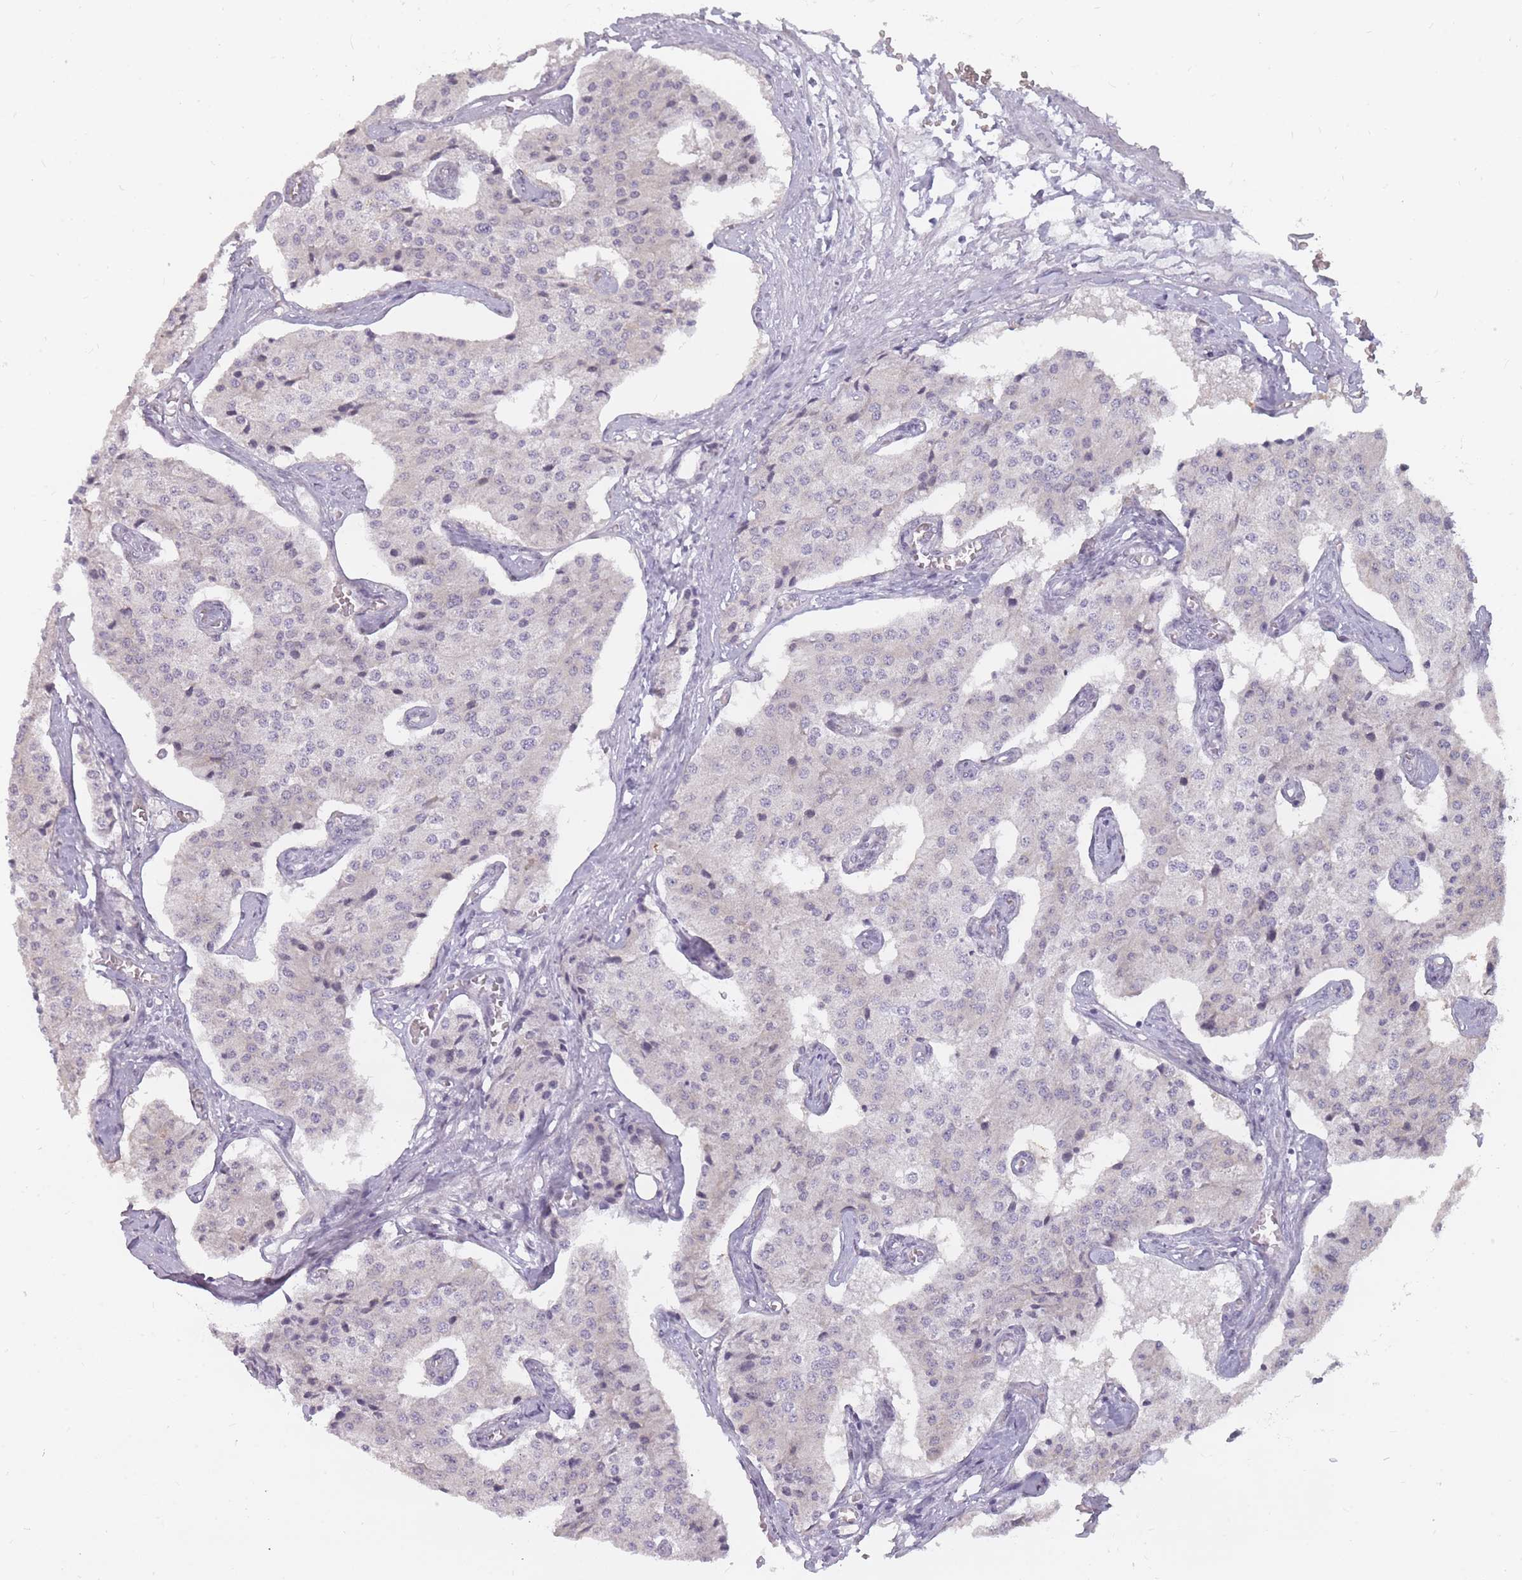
{"staining": {"intensity": "negative", "quantity": "none", "location": "none"}, "tissue": "carcinoid", "cell_type": "Tumor cells", "image_type": "cancer", "snomed": [{"axis": "morphology", "description": "Carcinoid, malignant, NOS"}, {"axis": "topography", "description": "Colon"}], "caption": "This photomicrograph is of carcinoid stained with immunohistochemistry to label a protein in brown with the nuclei are counter-stained blue. There is no expression in tumor cells. (DAB immunohistochemistry (IHC) with hematoxylin counter stain).", "gene": "POMZP3", "patient": {"sex": "female", "age": 52}}